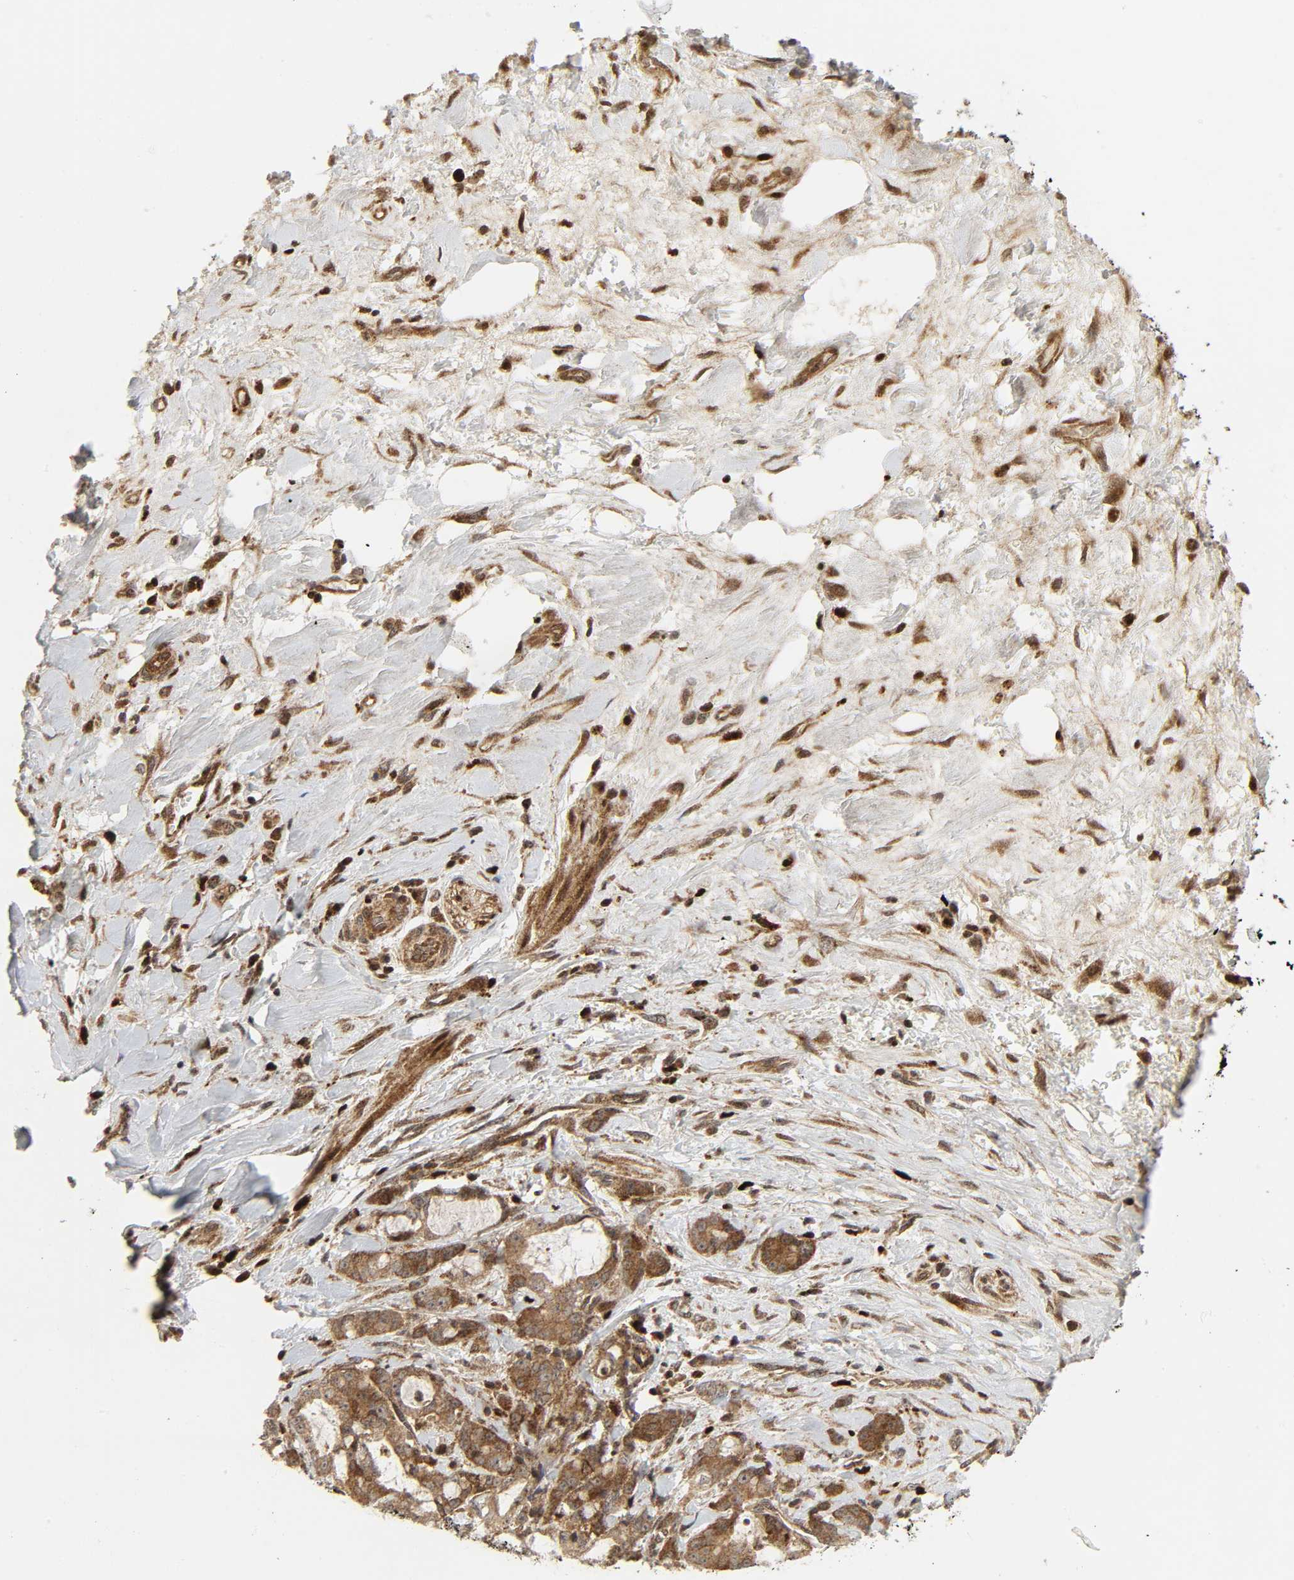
{"staining": {"intensity": "moderate", "quantity": ">75%", "location": "cytoplasmic/membranous"}, "tissue": "pancreatic cancer", "cell_type": "Tumor cells", "image_type": "cancer", "snomed": [{"axis": "morphology", "description": "Adenocarcinoma, NOS"}, {"axis": "topography", "description": "Pancreas"}], "caption": "The histopathology image shows staining of adenocarcinoma (pancreatic), revealing moderate cytoplasmic/membranous protein positivity (brown color) within tumor cells. (brown staining indicates protein expression, while blue staining denotes nuclei).", "gene": "CHUK", "patient": {"sex": "female", "age": 73}}